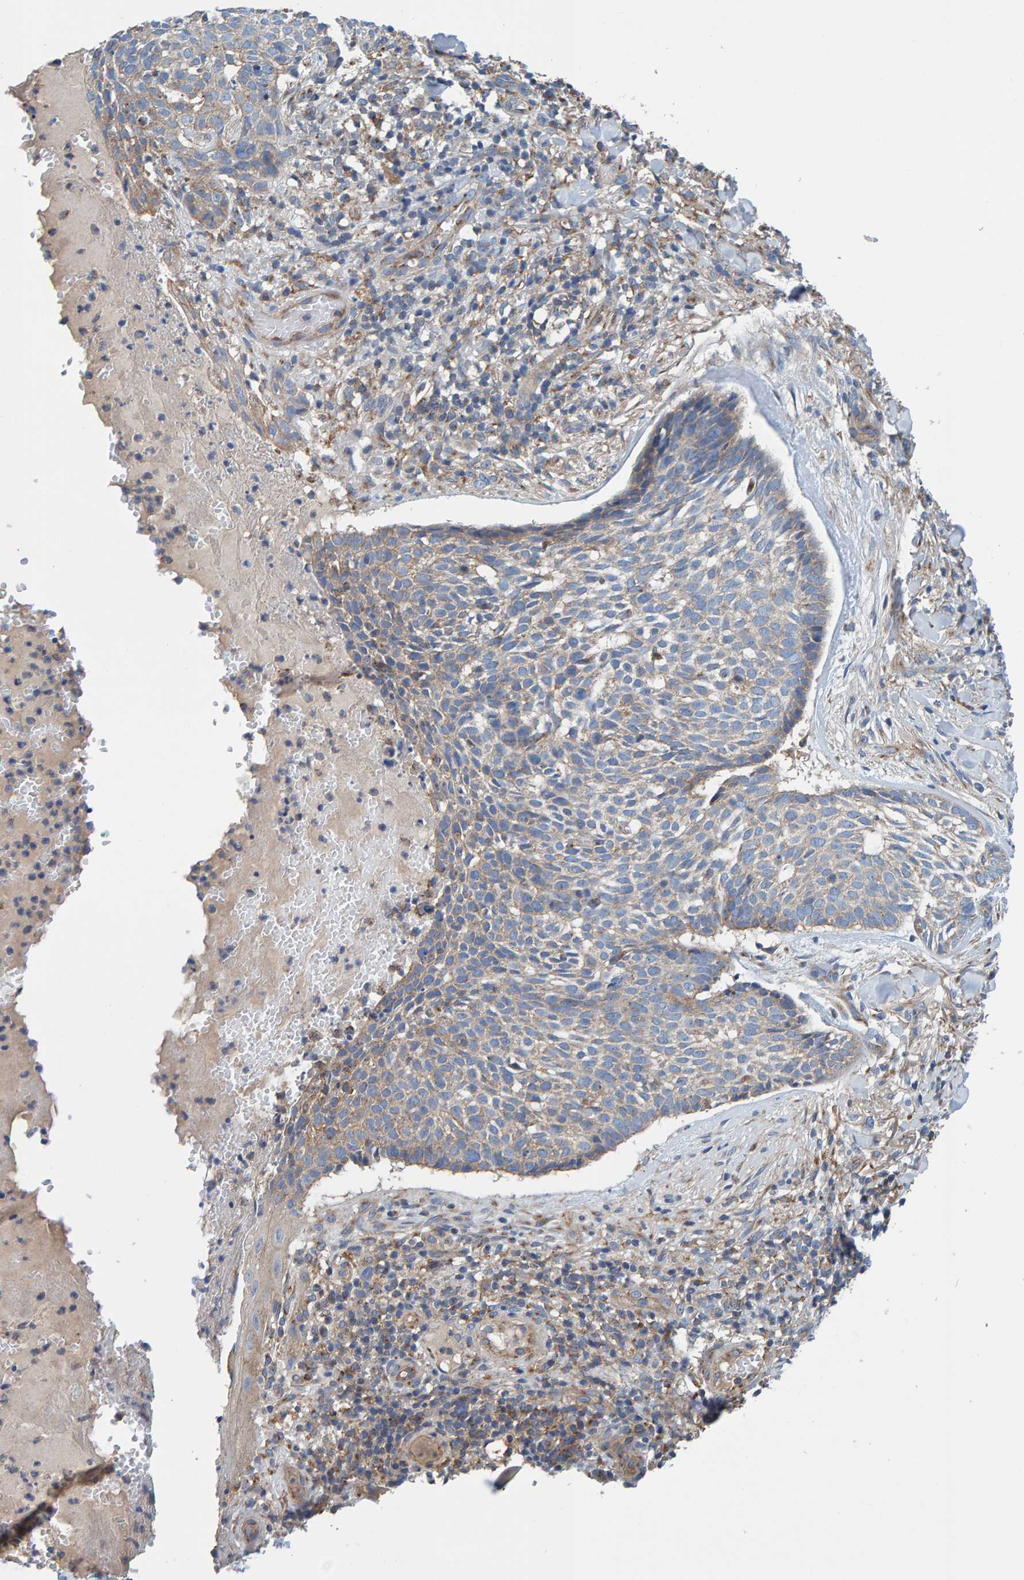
{"staining": {"intensity": "weak", "quantity": ">75%", "location": "cytoplasmic/membranous"}, "tissue": "skin cancer", "cell_type": "Tumor cells", "image_type": "cancer", "snomed": [{"axis": "morphology", "description": "Normal tissue, NOS"}, {"axis": "morphology", "description": "Basal cell carcinoma"}, {"axis": "topography", "description": "Skin"}], "caption": "Immunohistochemistry photomicrograph of human skin basal cell carcinoma stained for a protein (brown), which demonstrates low levels of weak cytoplasmic/membranous expression in about >75% of tumor cells.", "gene": "MKLN1", "patient": {"sex": "male", "age": 67}}